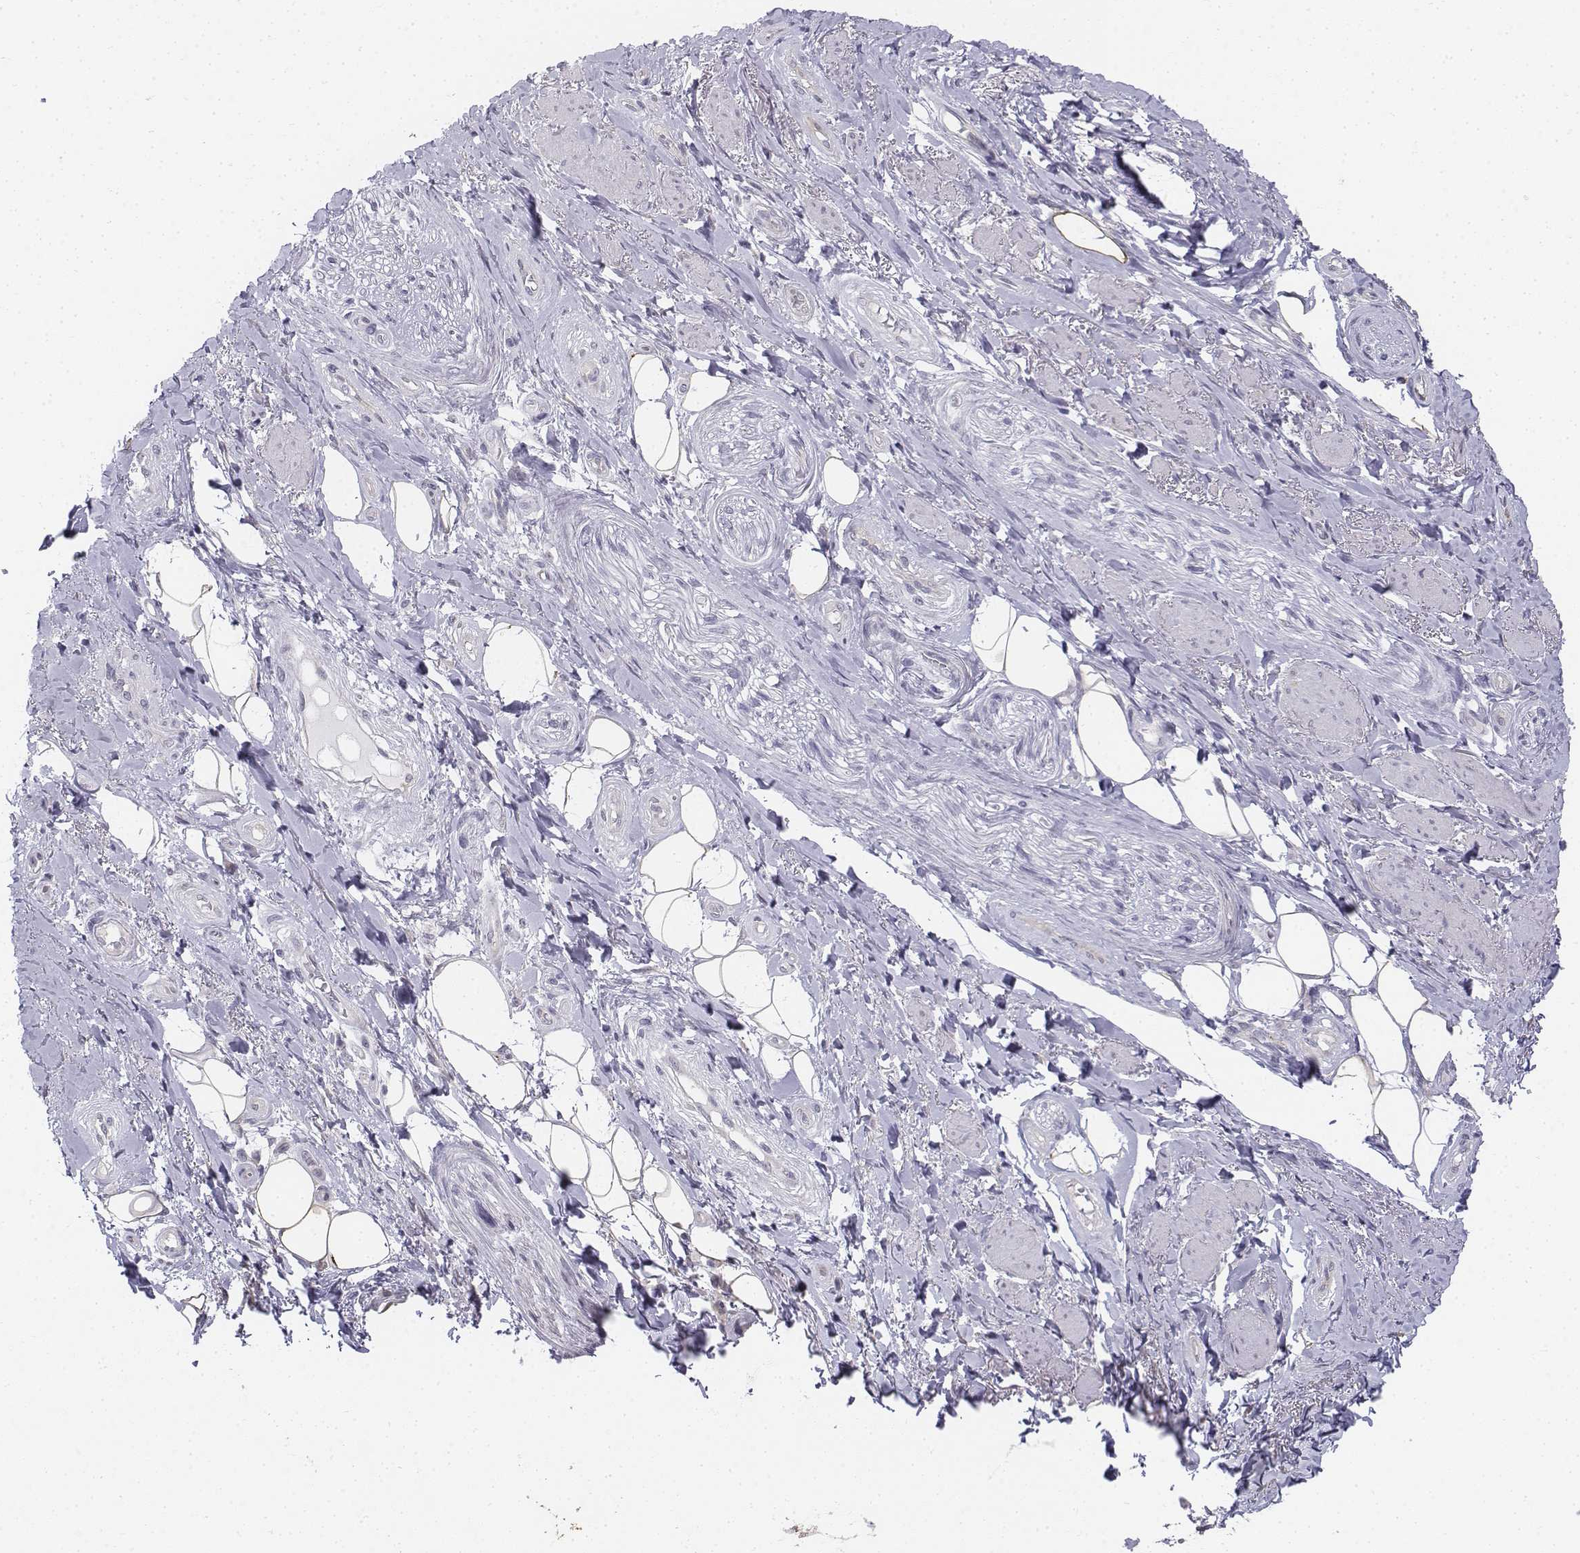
{"staining": {"intensity": "moderate", "quantity": ">75%", "location": "cytoplasmic/membranous"}, "tissue": "adipose tissue", "cell_type": "Adipocytes", "image_type": "normal", "snomed": [{"axis": "morphology", "description": "Normal tissue, NOS"}, {"axis": "topography", "description": "Anal"}, {"axis": "topography", "description": "Peripheral nerve tissue"}], "caption": "Moderate cytoplasmic/membranous staining is present in approximately >75% of adipocytes in unremarkable adipose tissue.", "gene": "PENK", "patient": {"sex": "male", "age": 53}}